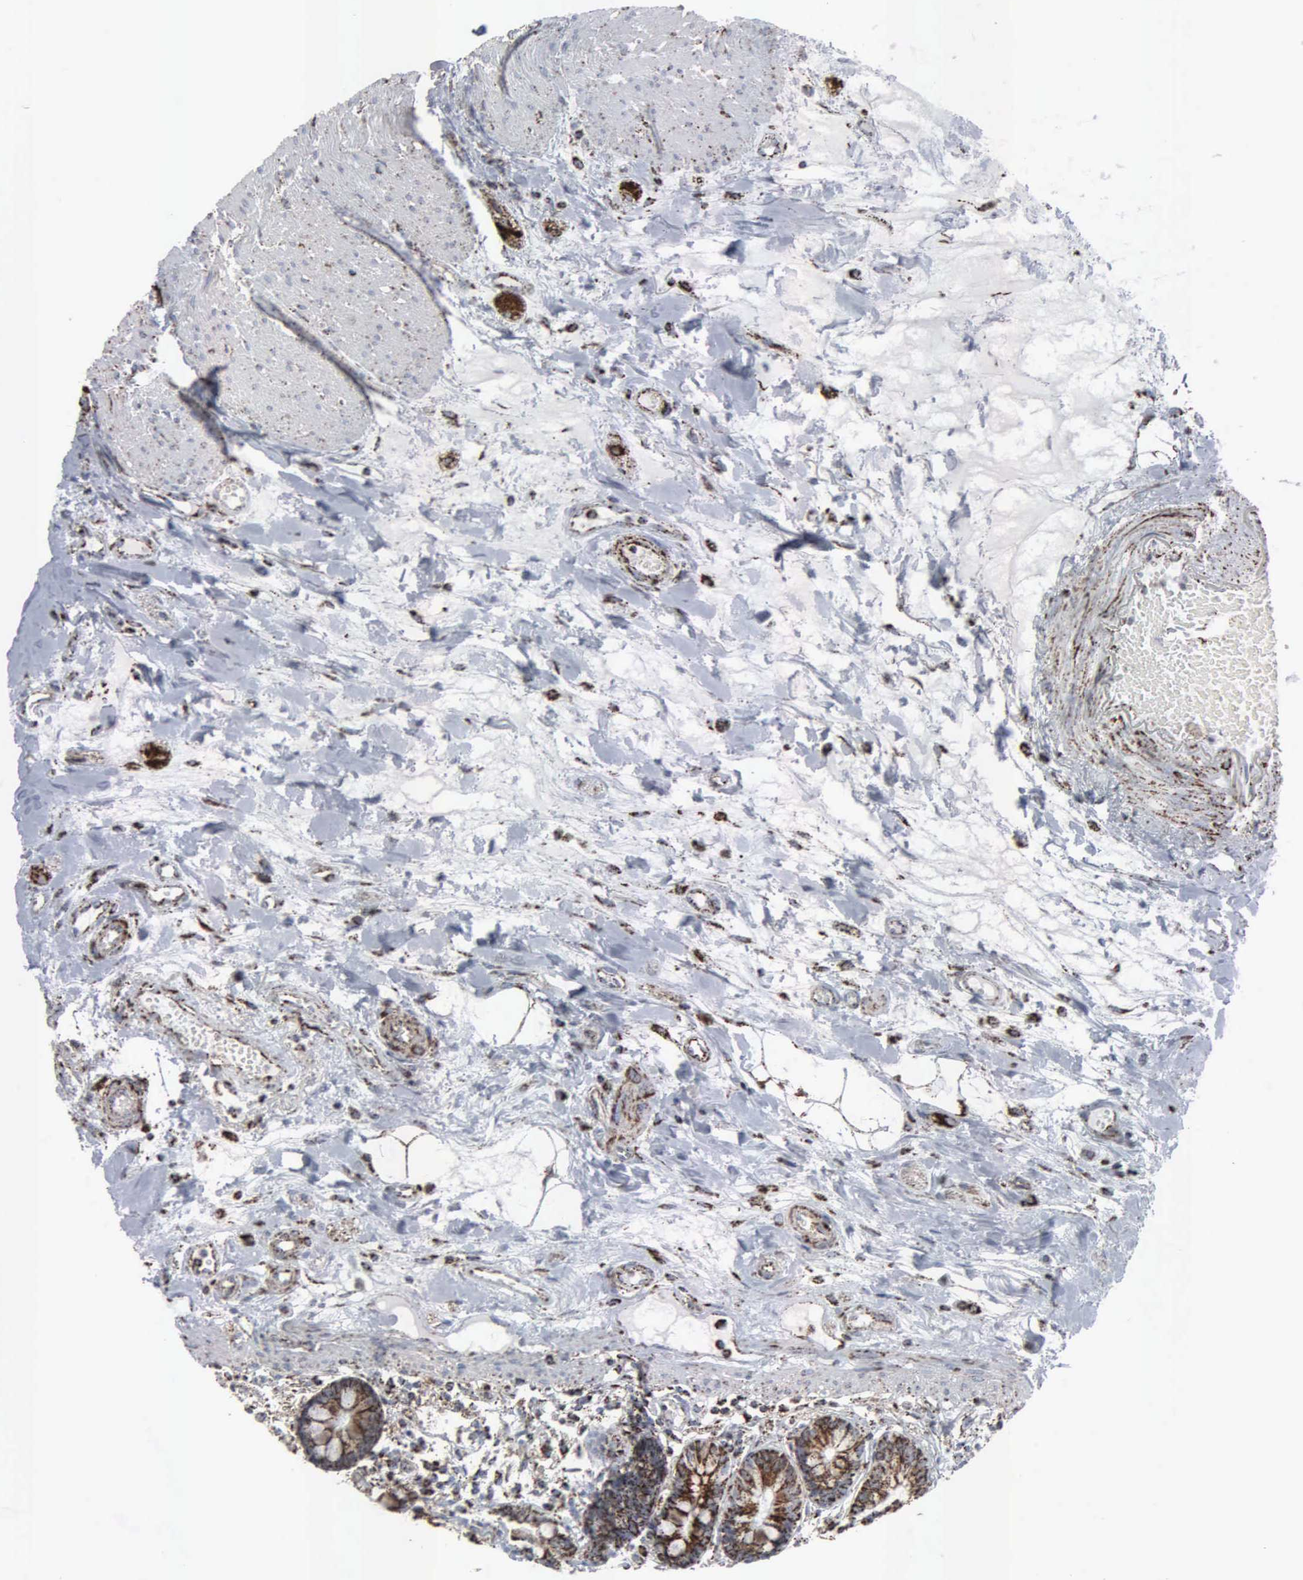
{"staining": {"intensity": "strong", "quantity": ">75%", "location": "cytoplasmic/membranous"}, "tissue": "small intestine", "cell_type": "Glandular cells", "image_type": "normal", "snomed": [{"axis": "morphology", "description": "Normal tissue, NOS"}, {"axis": "topography", "description": "Small intestine"}], "caption": "Human small intestine stained for a protein (brown) reveals strong cytoplasmic/membranous positive expression in about >75% of glandular cells.", "gene": "HSPA9", "patient": {"sex": "female", "age": 51}}